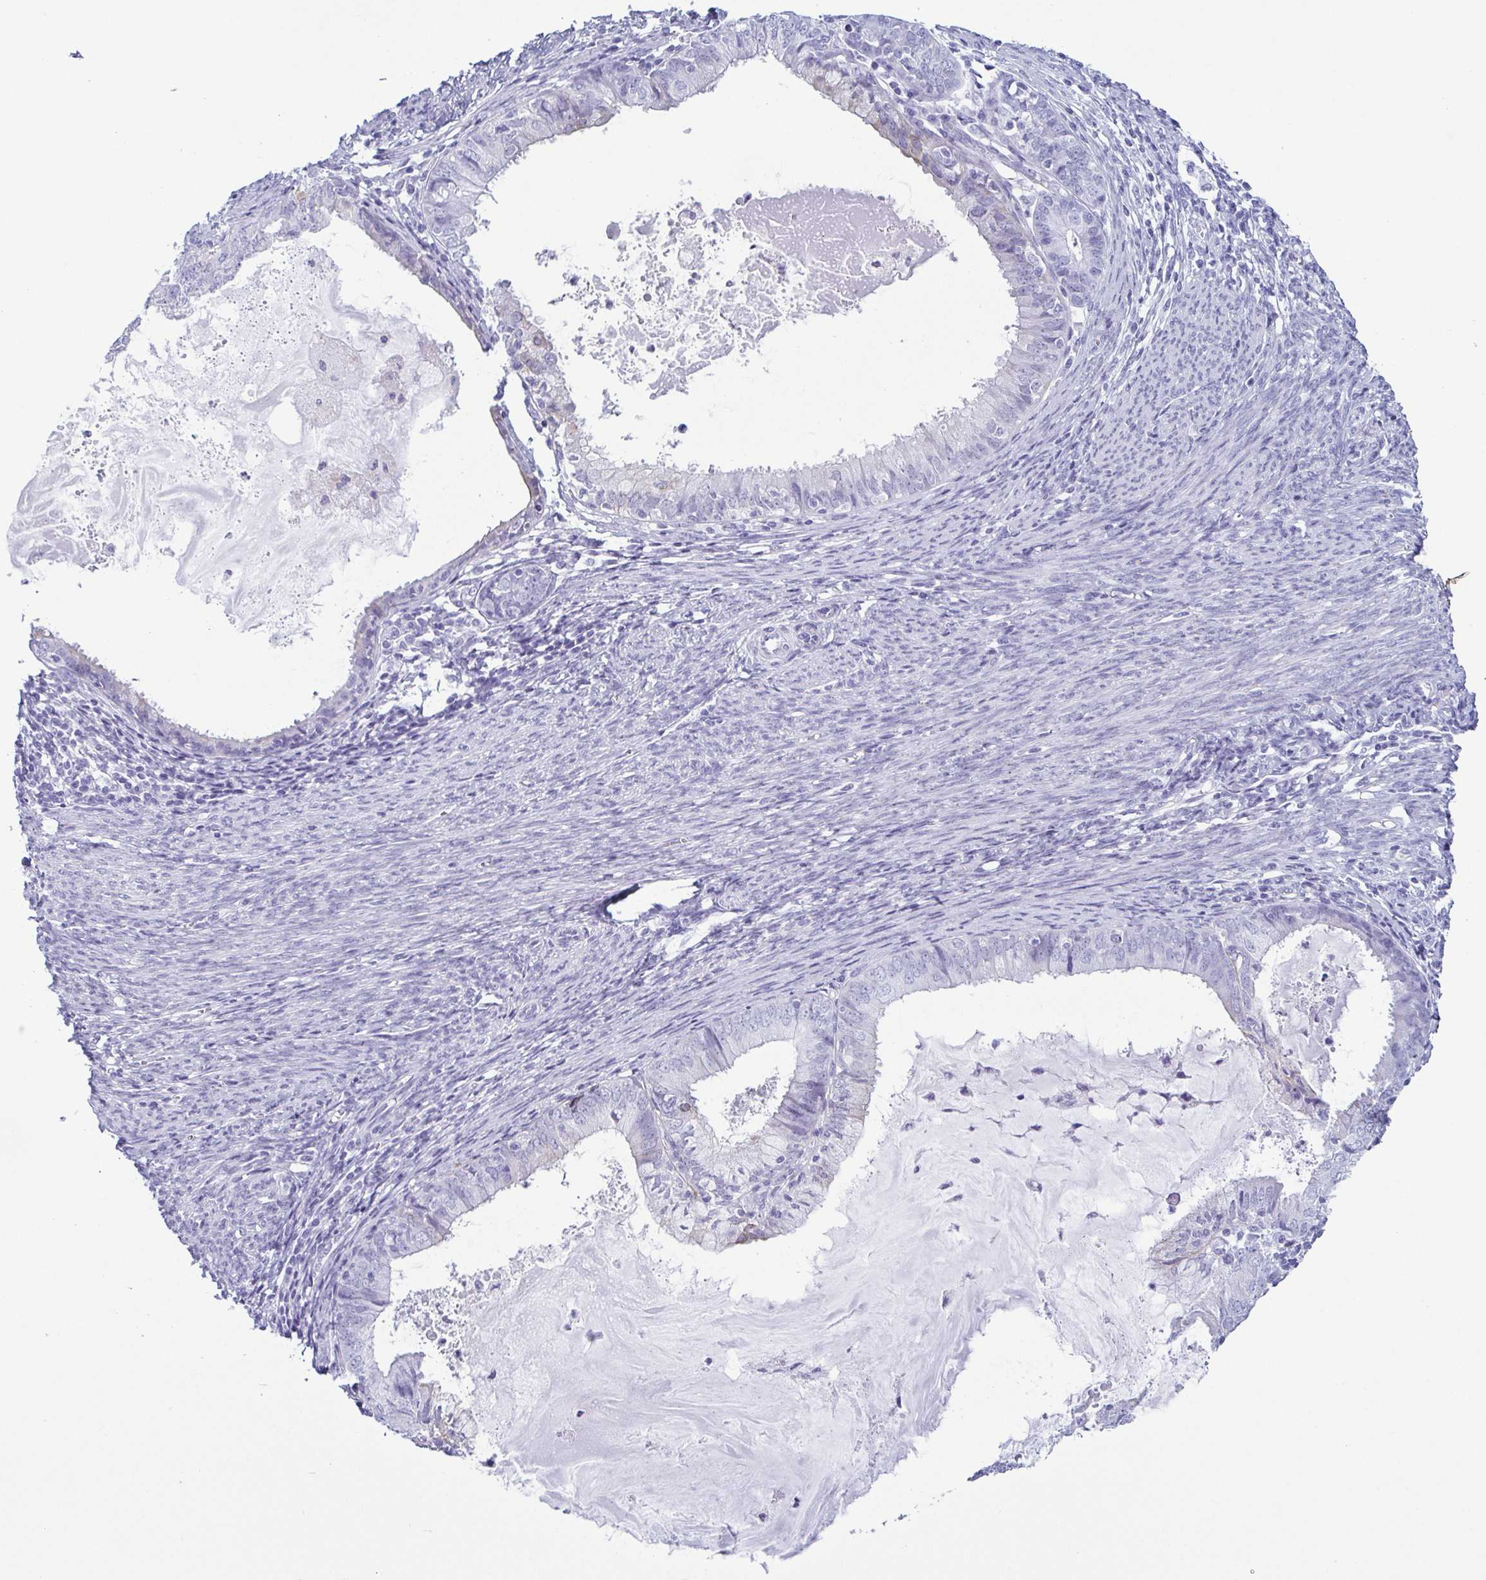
{"staining": {"intensity": "negative", "quantity": "none", "location": "none"}, "tissue": "endometrial cancer", "cell_type": "Tumor cells", "image_type": "cancer", "snomed": [{"axis": "morphology", "description": "Adenocarcinoma, NOS"}, {"axis": "topography", "description": "Endometrium"}], "caption": "IHC micrograph of neoplastic tissue: human adenocarcinoma (endometrial) stained with DAB demonstrates no significant protein positivity in tumor cells.", "gene": "KRT10", "patient": {"sex": "female", "age": 57}}